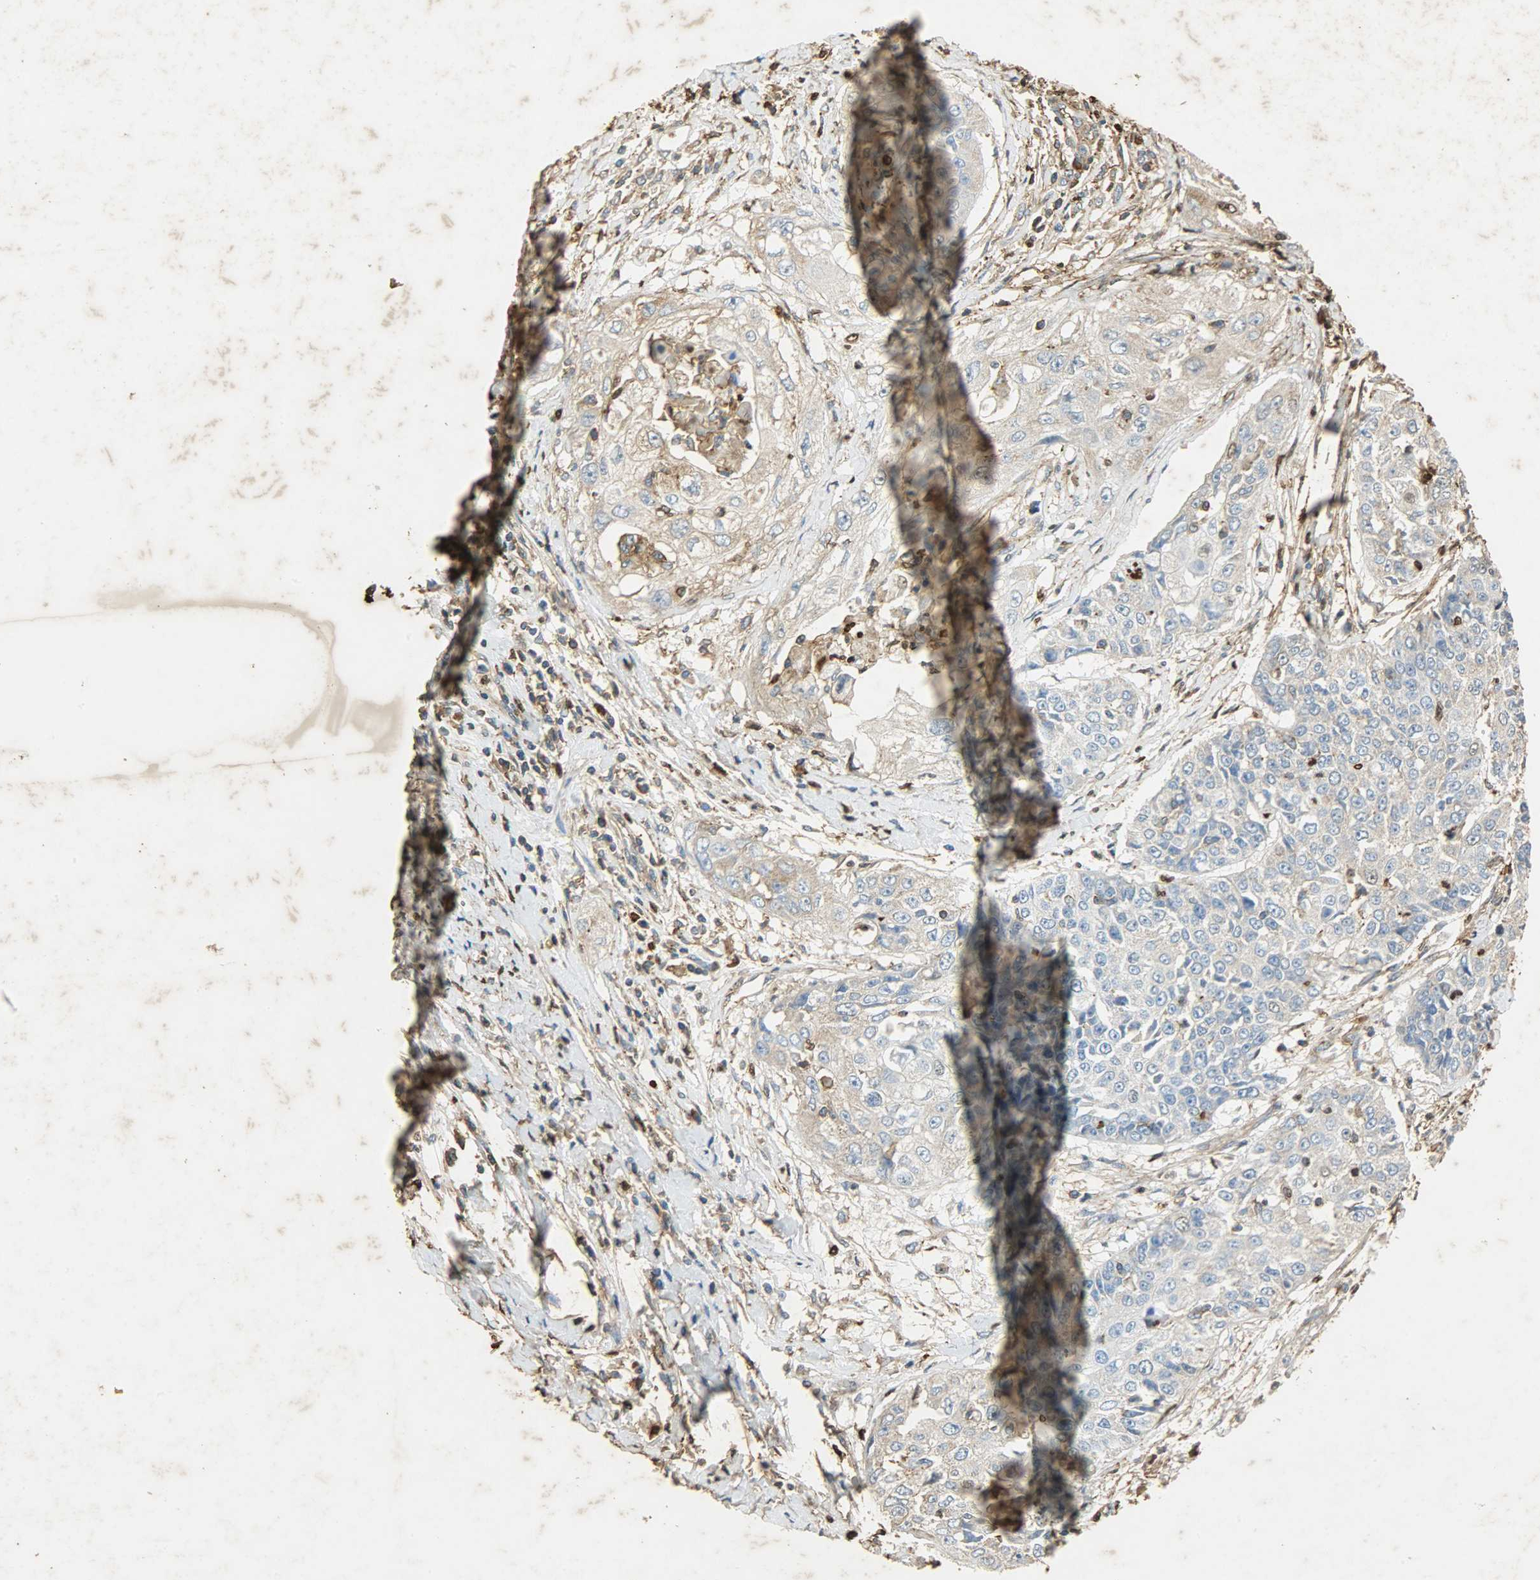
{"staining": {"intensity": "weak", "quantity": ">75%", "location": "cytoplasmic/membranous"}, "tissue": "cervical cancer", "cell_type": "Tumor cells", "image_type": "cancer", "snomed": [{"axis": "morphology", "description": "Squamous cell carcinoma, NOS"}, {"axis": "topography", "description": "Cervix"}], "caption": "Weak cytoplasmic/membranous positivity for a protein is seen in approximately >75% of tumor cells of cervical cancer (squamous cell carcinoma) using immunohistochemistry.", "gene": "ANXA6", "patient": {"sex": "female", "age": 64}}